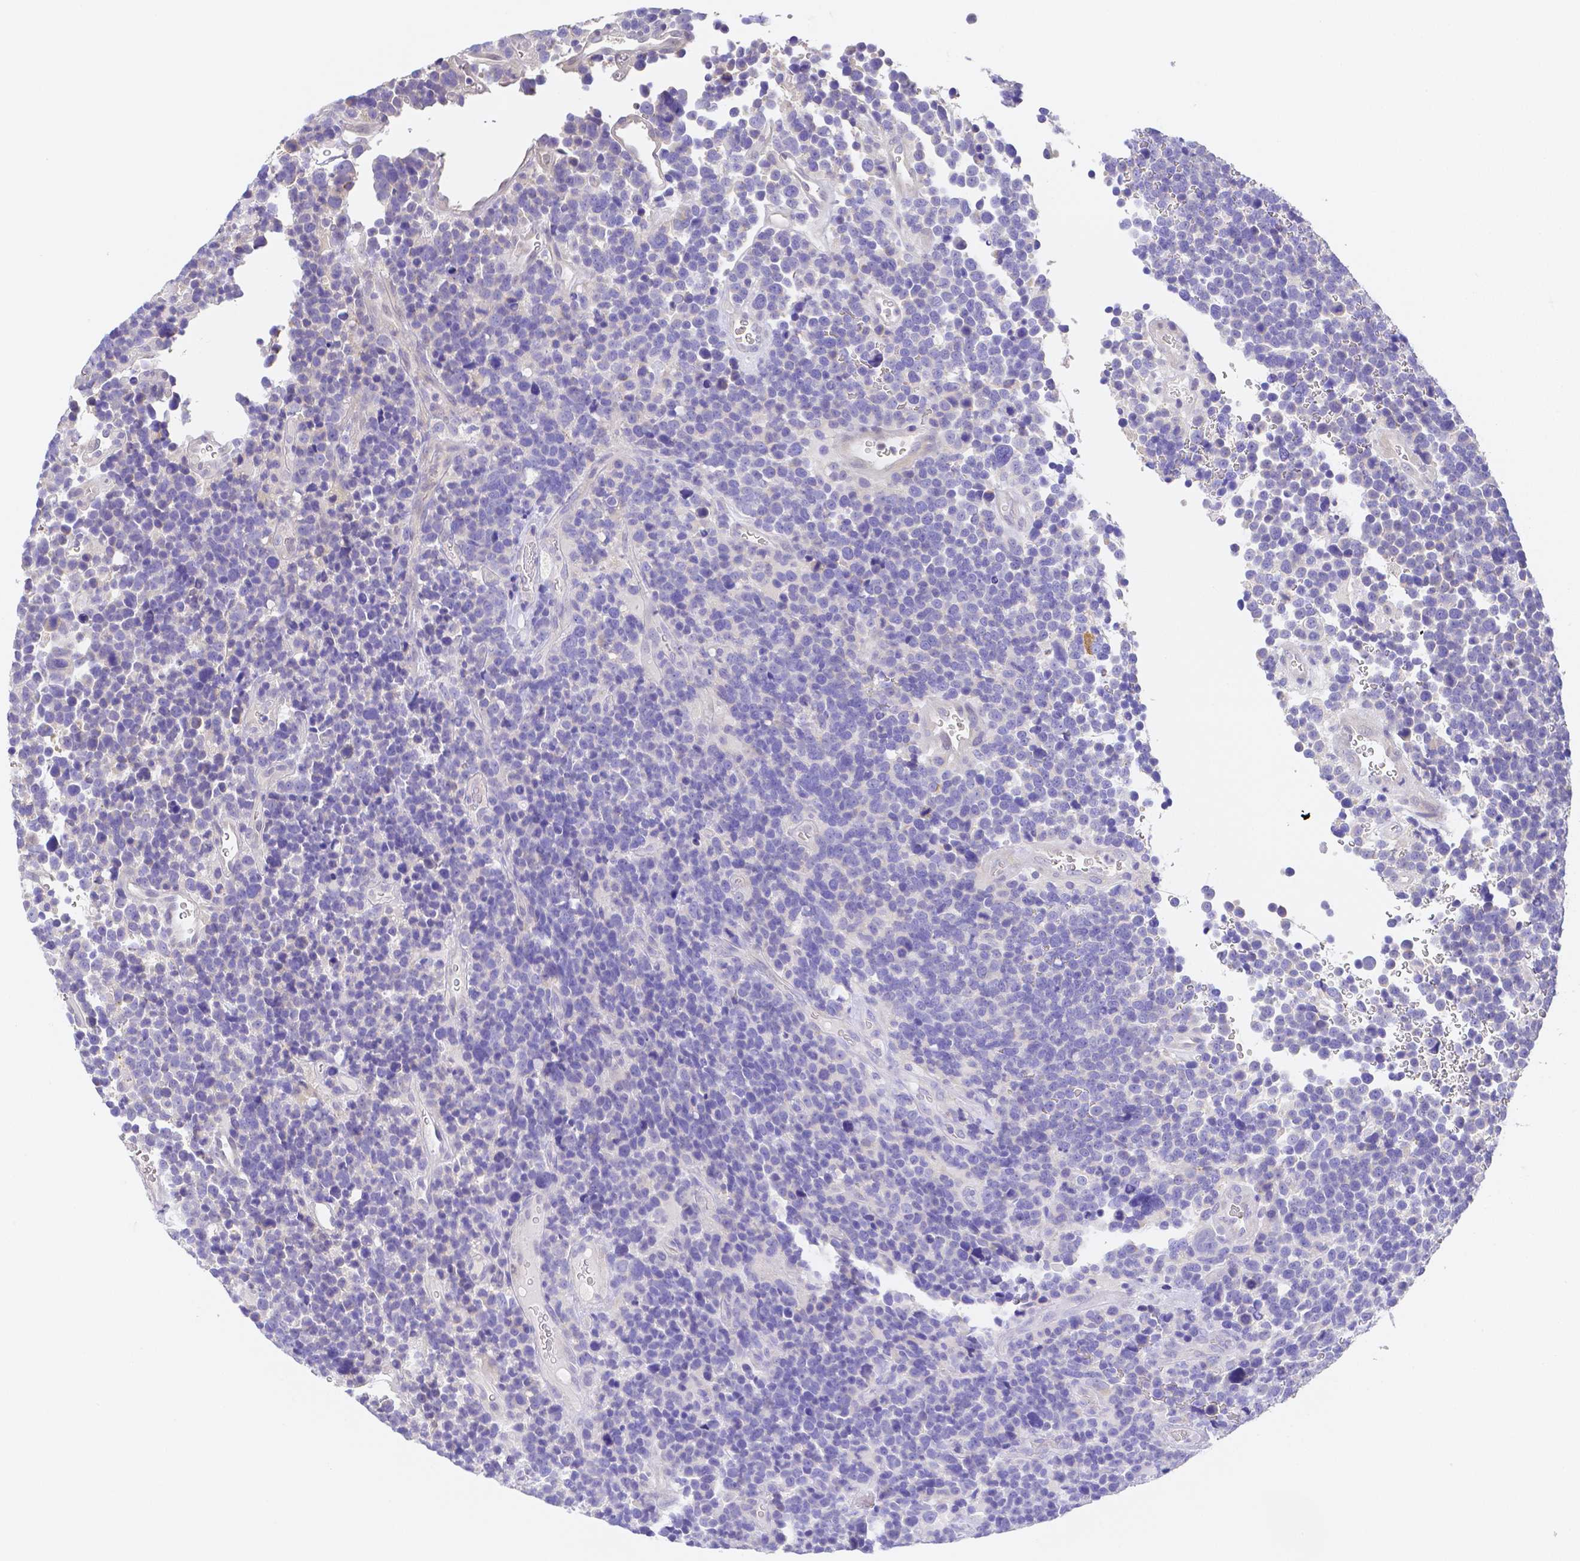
{"staining": {"intensity": "negative", "quantity": "none", "location": "none"}, "tissue": "glioma", "cell_type": "Tumor cells", "image_type": "cancer", "snomed": [{"axis": "morphology", "description": "Glioma, malignant, High grade"}, {"axis": "topography", "description": "Brain"}], "caption": "A histopathology image of human glioma is negative for staining in tumor cells.", "gene": "ZG16B", "patient": {"sex": "male", "age": 33}}